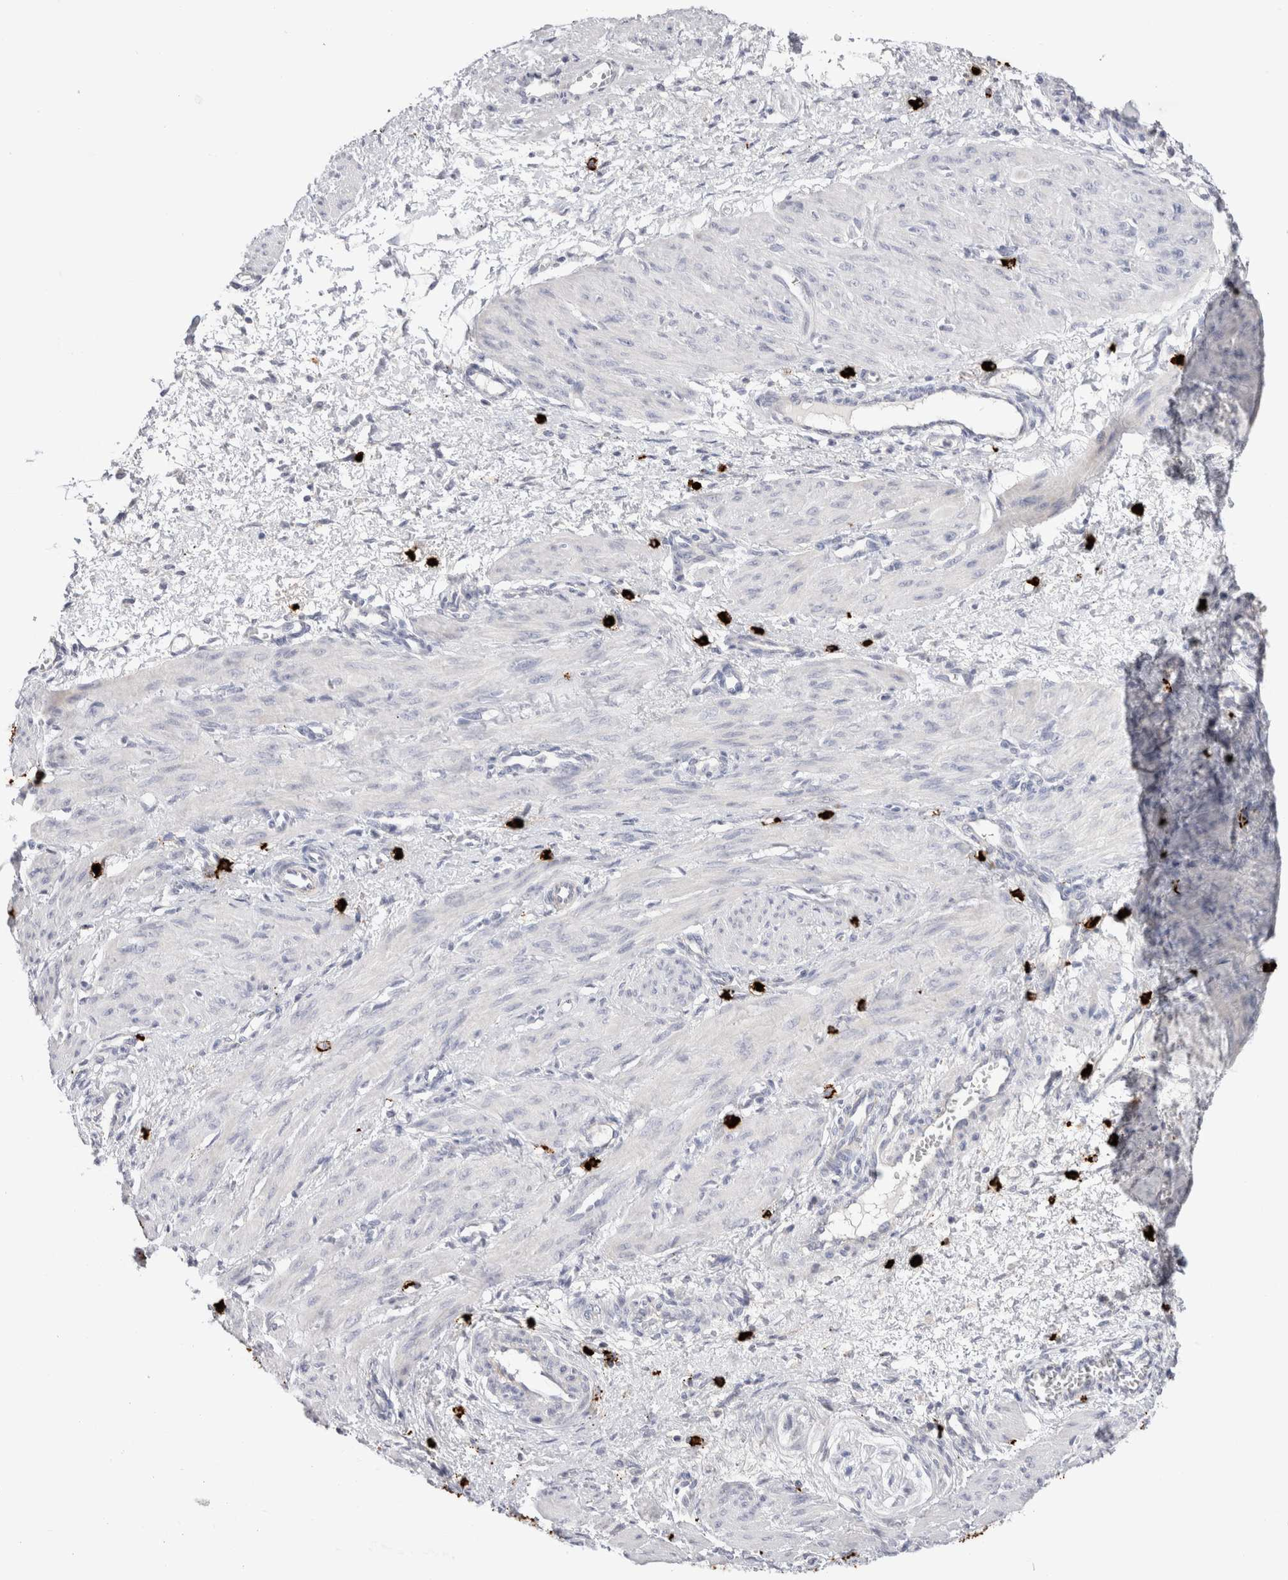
{"staining": {"intensity": "negative", "quantity": "none", "location": "none"}, "tissue": "smooth muscle", "cell_type": "Smooth muscle cells", "image_type": "normal", "snomed": [{"axis": "morphology", "description": "Normal tissue, NOS"}, {"axis": "topography", "description": "Endometrium"}], "caption": "Immunohistochemistry (IHC) photomicrograph of normal smooth muscle: human smooth muscle stained with DAB displays no significant protein staining in smooth muscle cells.", "gene": "SPINK2", "patient": {"sex": "female", "age": 33}}